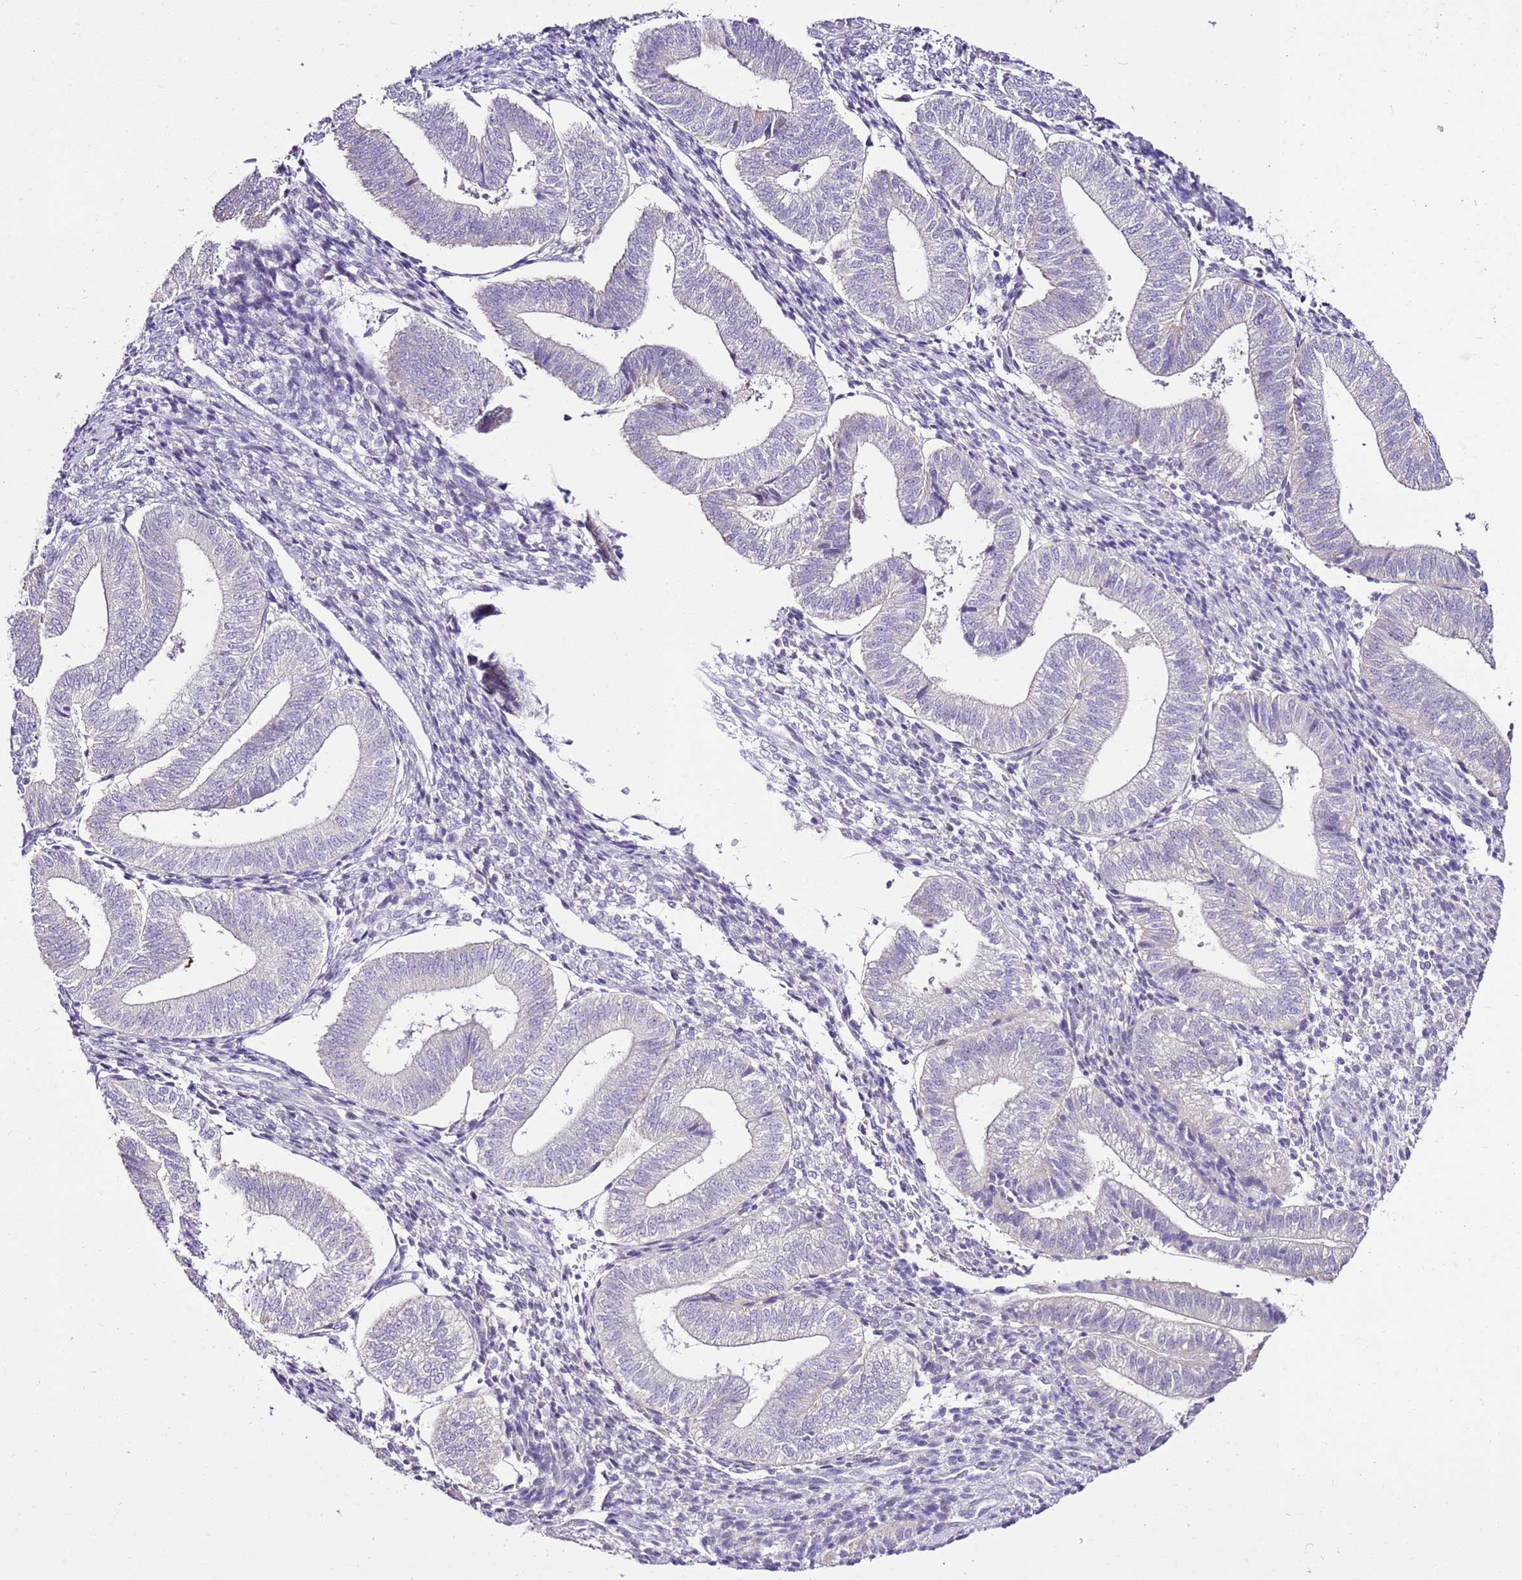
{"staining": {"intensity": "negative", "quantity": "none", "location": "none"}, "tissue": "endometrium", "cell_type": "Cells in endometrial stroma", "image_type": "normal", "snomed": [{"axis": "morphology", "description": "Normal tissue, NOS"}, {"axis": "topography", "description": "Endometrium"}], "caption": "Immunohistochemistry (IHC) image of benign endometrium: human endometrium stained with DAB demonstrates no significant protein staining in cells in endometrial stroma.", "gene": "SLC38A5", "patient": {"sex": "female", "age": 34}}